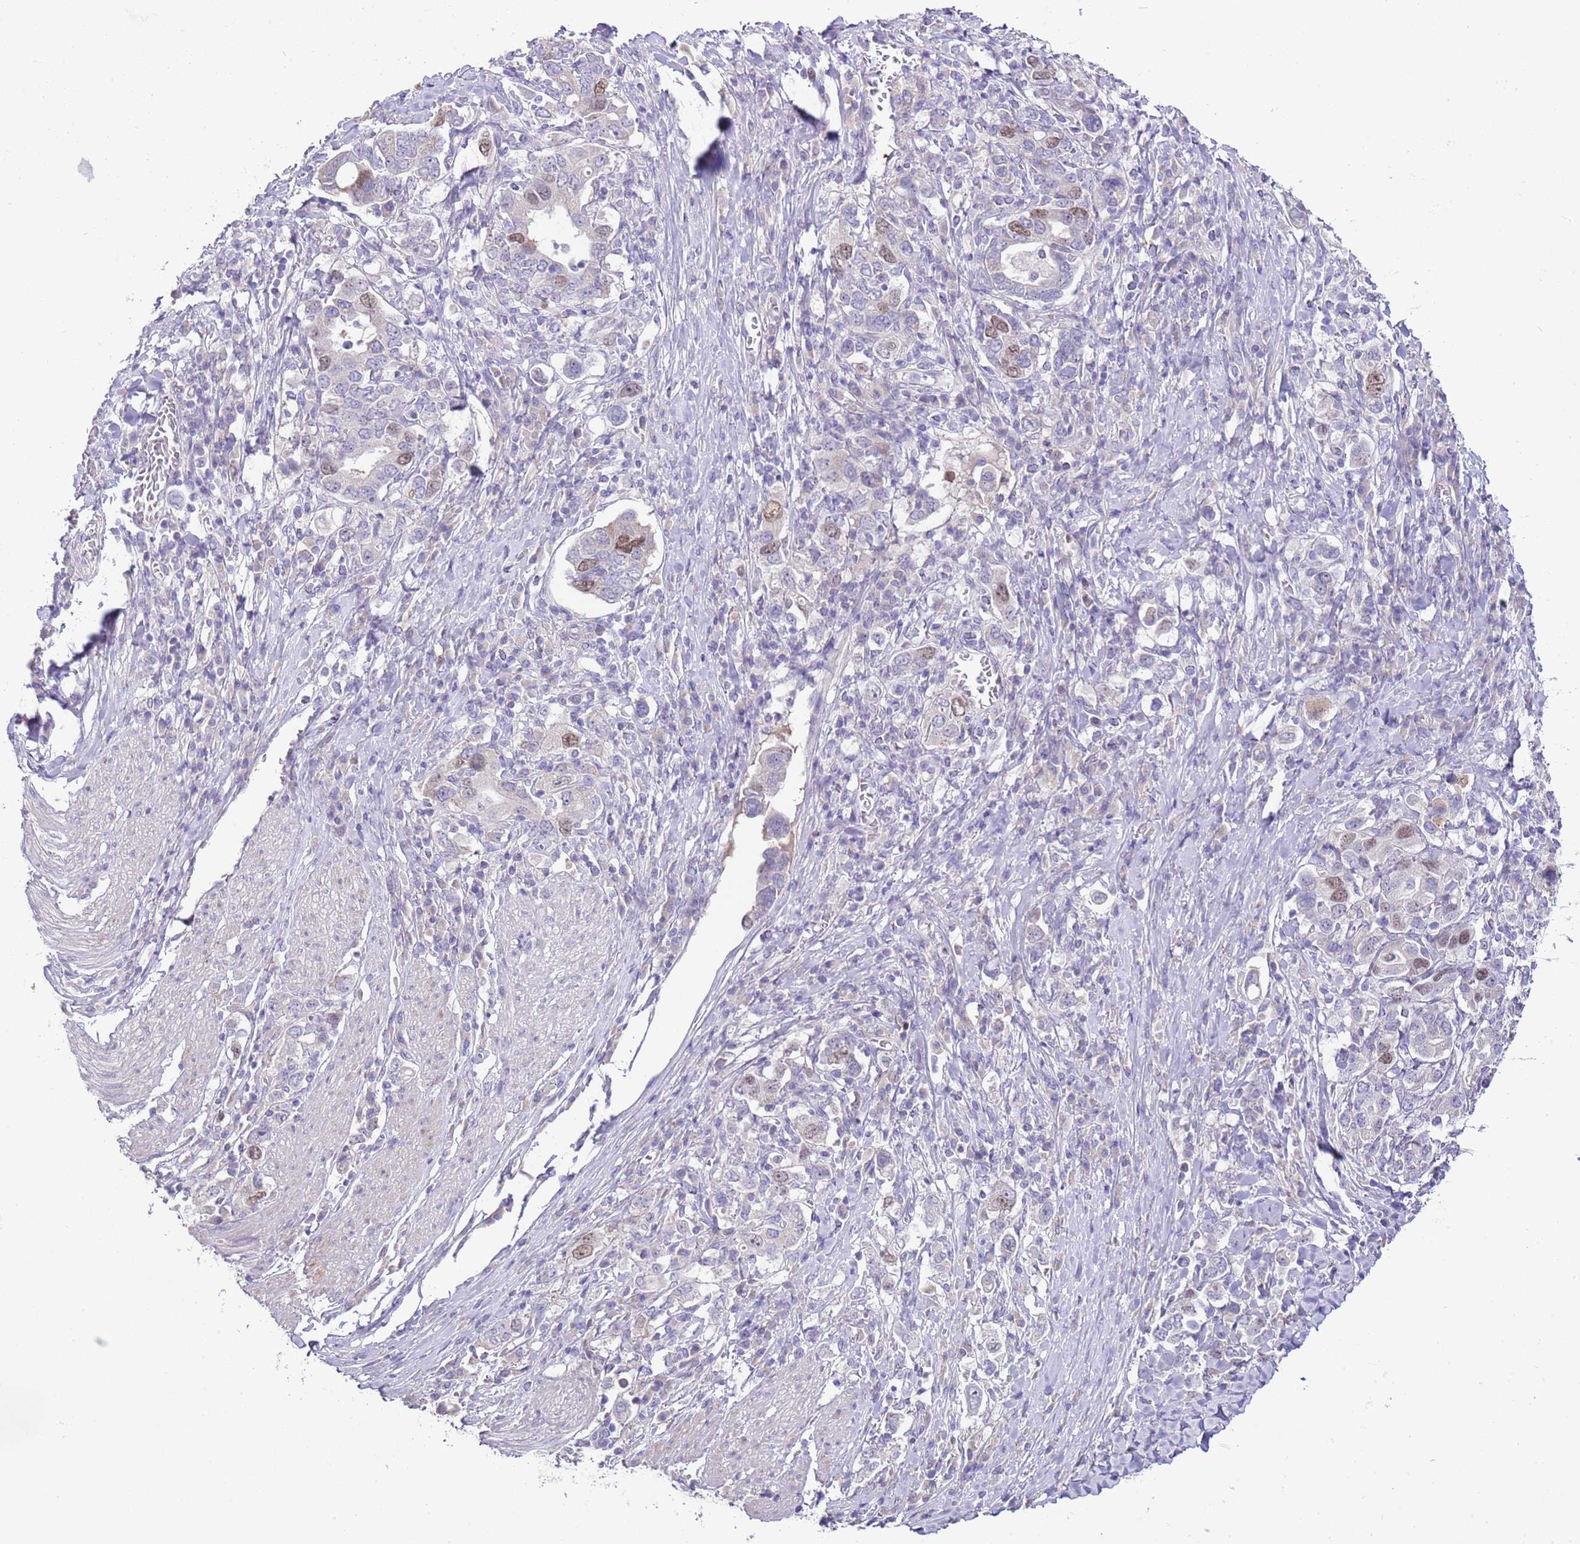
{"staining": {"intensity": "moderate", "quantity": "<25%", "location": "nuclear"}, "tissue": "stomach cancer", "cell_type": "Tumor cells", "image_type": "cancer", "snomed": [{"axis": "morphology", "description": "Adenocarcinoma, NOS"}, {"axis": "topography", "description": "Stomach, upper"}, {"axis": "topography", "description": "Stomach"}], "caption": "This micrograph displays stomach cancer (adenocarcinoma) stained with immunohistochemistry (IHC) to label a protein in brown. The nuclear of tumor cells show moderate positivity for the protein. Nuclei are counter-stained blue.", "gene": "FBRSL1", "patient": {"sex": "male", "age": 62}}